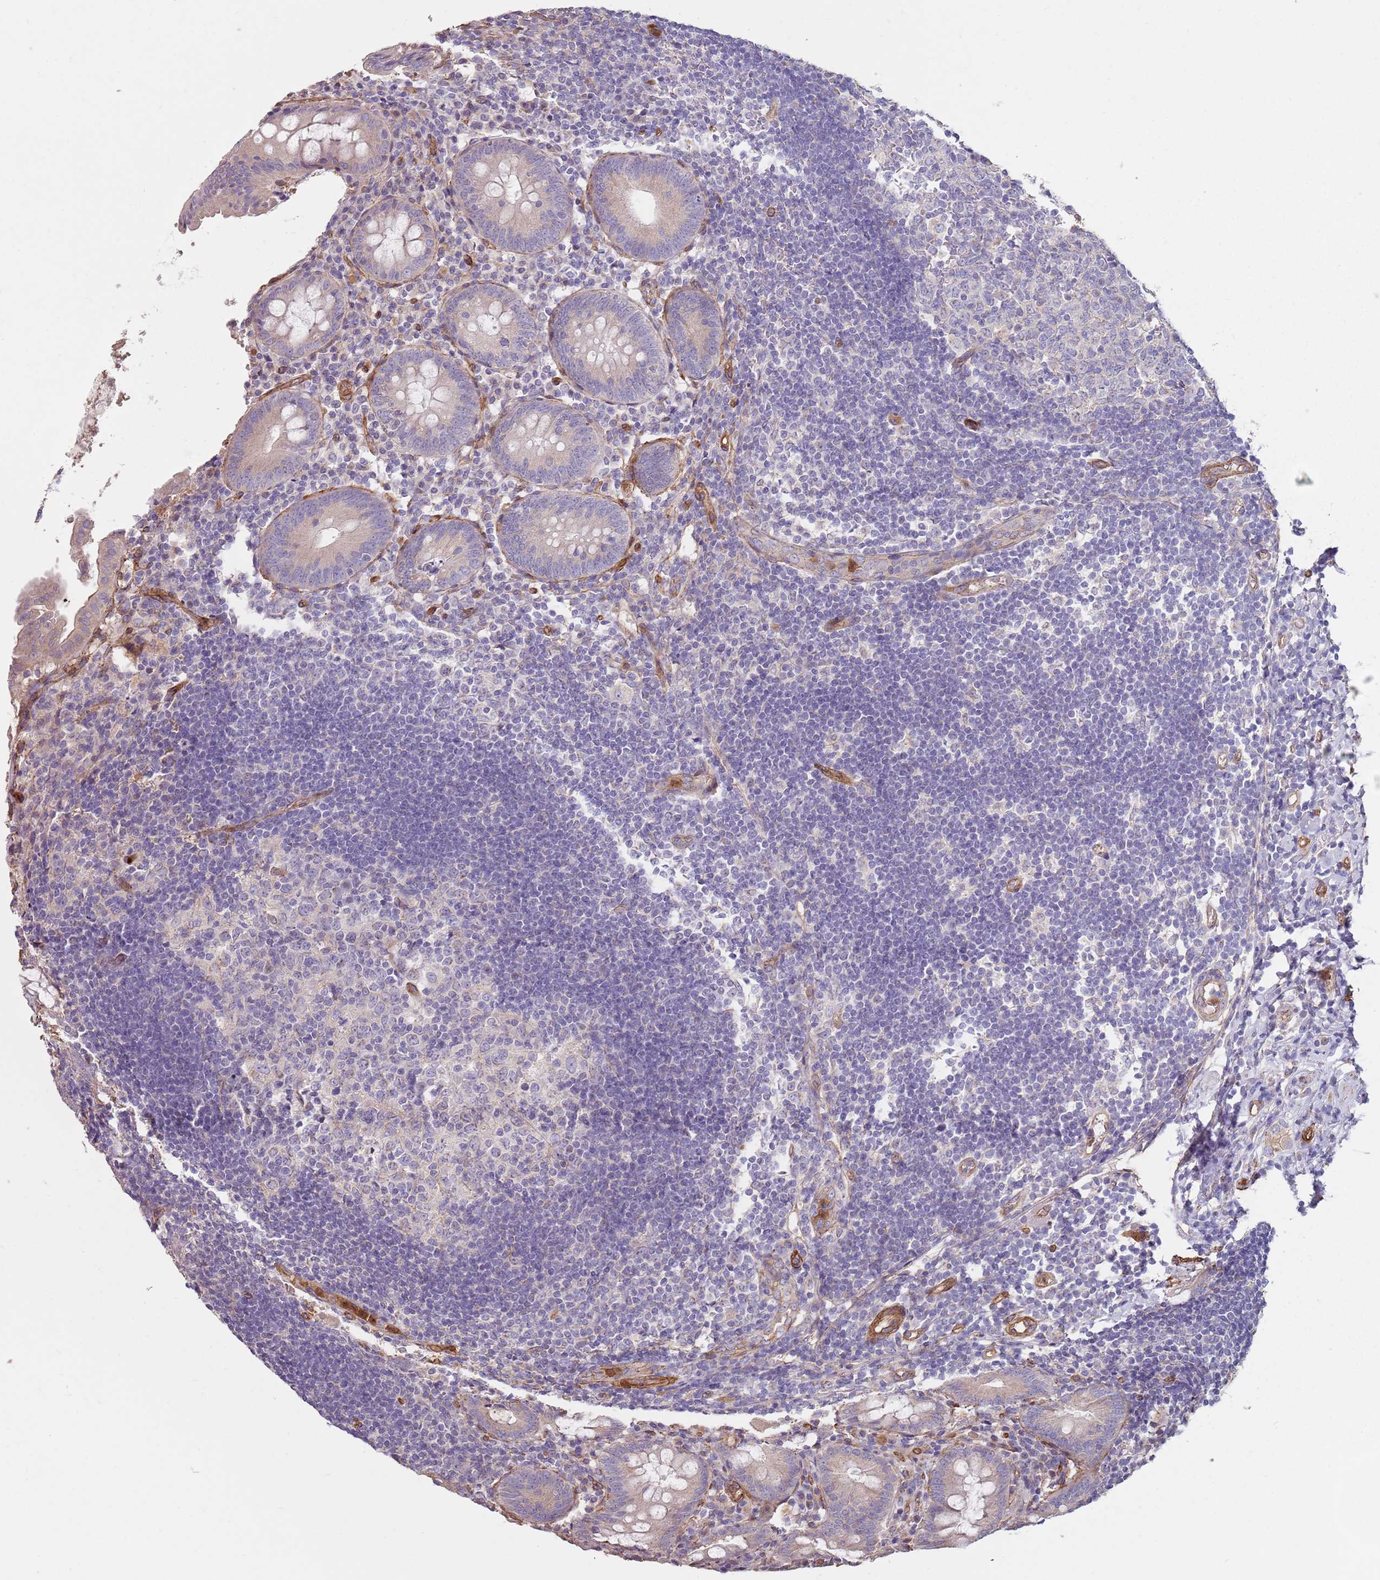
{"staining": {"intensity": "negative", "quantity": "none", "location": "none"}, "tissue": "appendix", "cell_type": "Glandular cells", "image_type": "normal", "snomed": [{"axis": "morphology", "description": "Normal tissue, NOS"}, {"axis": "topography", "description": "Appendix"}], "caption": "High power microscopy image of an immunohistochemistry histopathology image of unremarkable appendix, revealing no significant positivity in glandular cells.", "gene": "PHLPP2", "patient": {"sex": "female", "age": 54}}